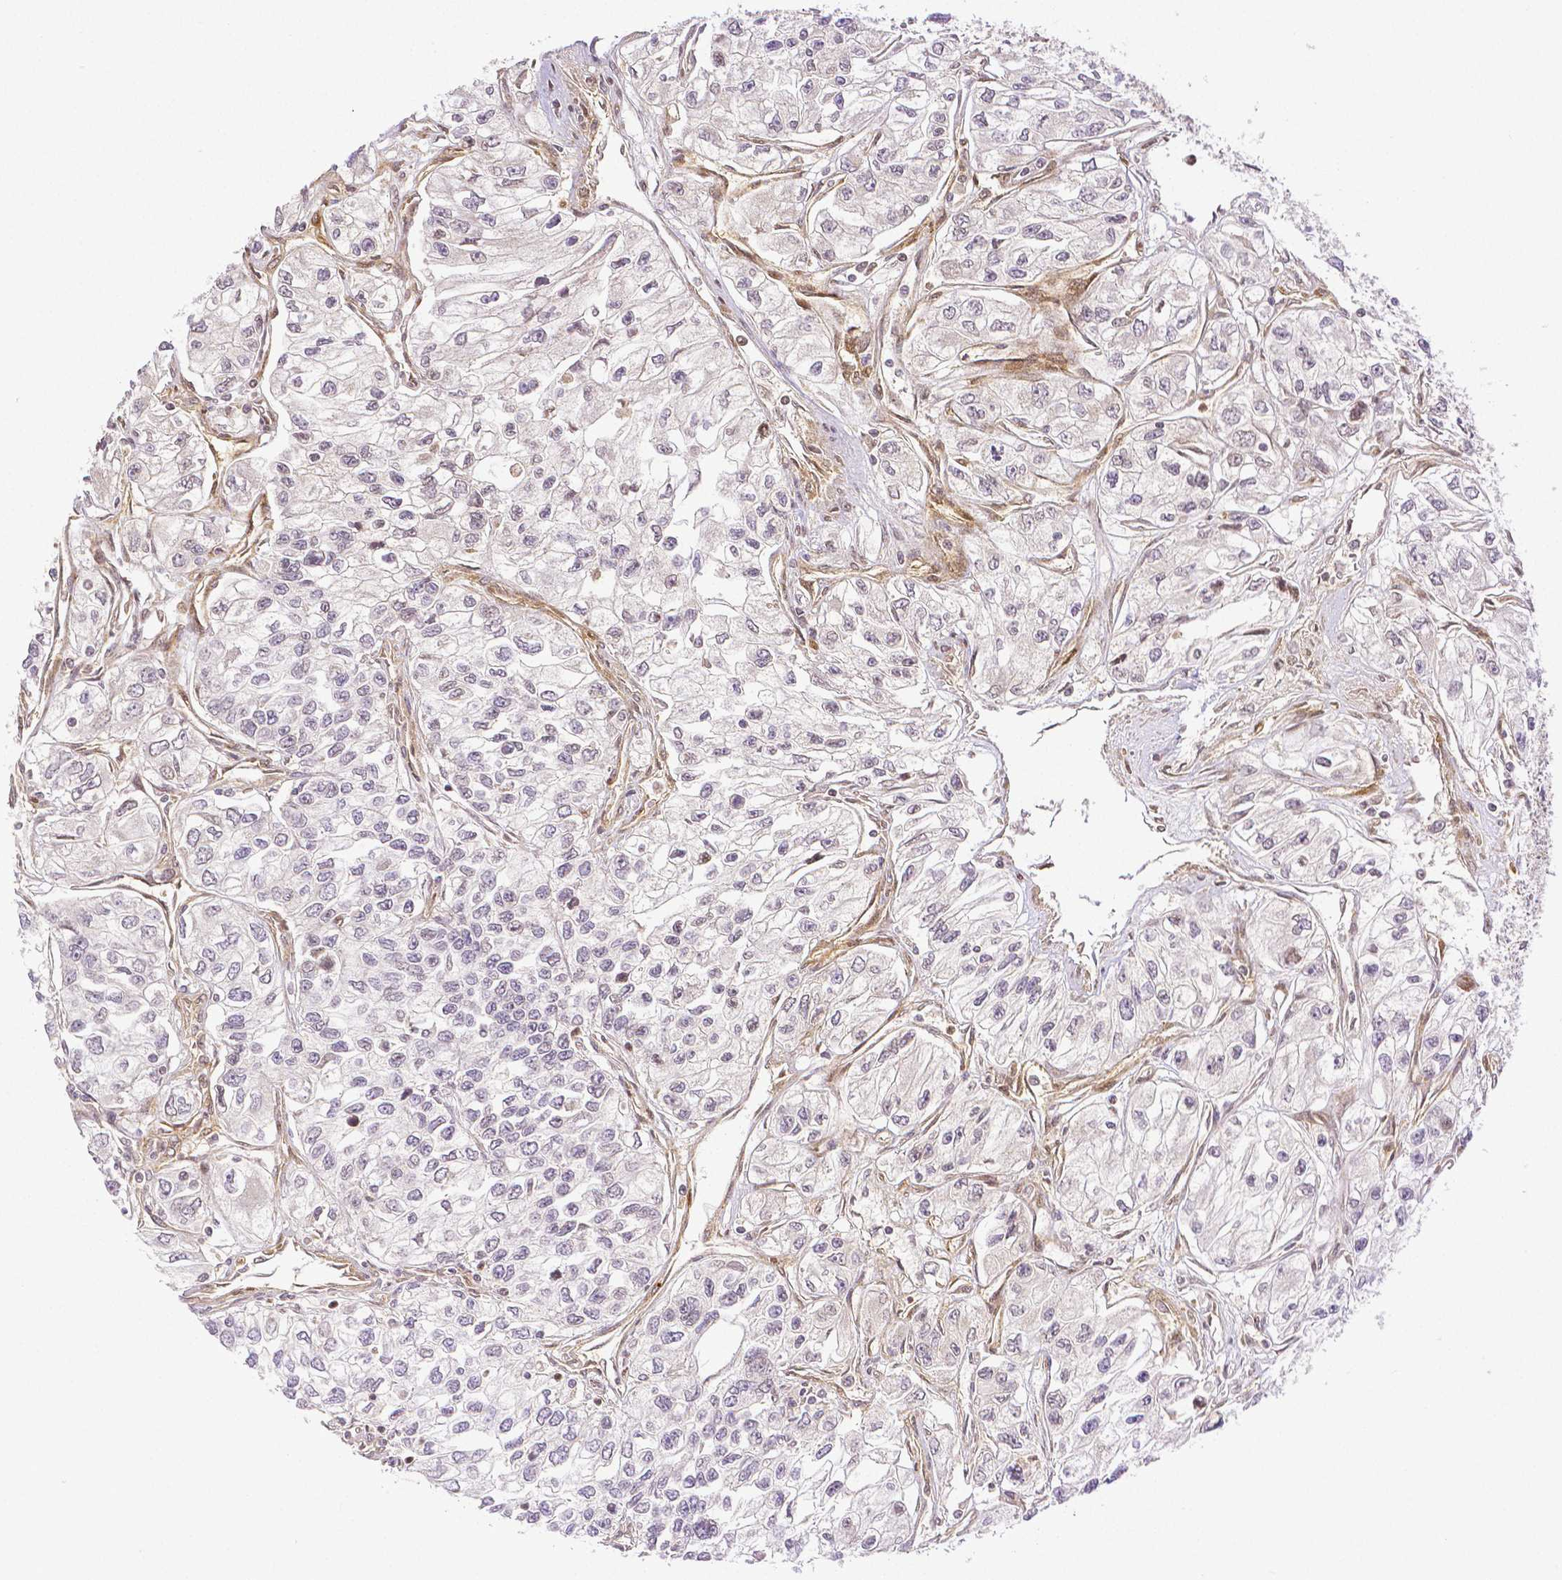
{"staining": {"intensity": "negative", "quantity": "none", "location": "none"}, "tissue": "renal cancer", "cell_type": "Tumor cells", "image_type": "cancer", "snomed": [{"axis": "morphology", "description": "Adenocarcinoma, NOS"}, {"axis": "topography", "description": "Kidney"}], "caption": "This is a histopathology image of immunohistochemistry staining of renal cancer (adenocarcinoma), which shows no positivity in tumor cells.", "gene": "THY1", "patient": {"sex": "female", "age": 59}}